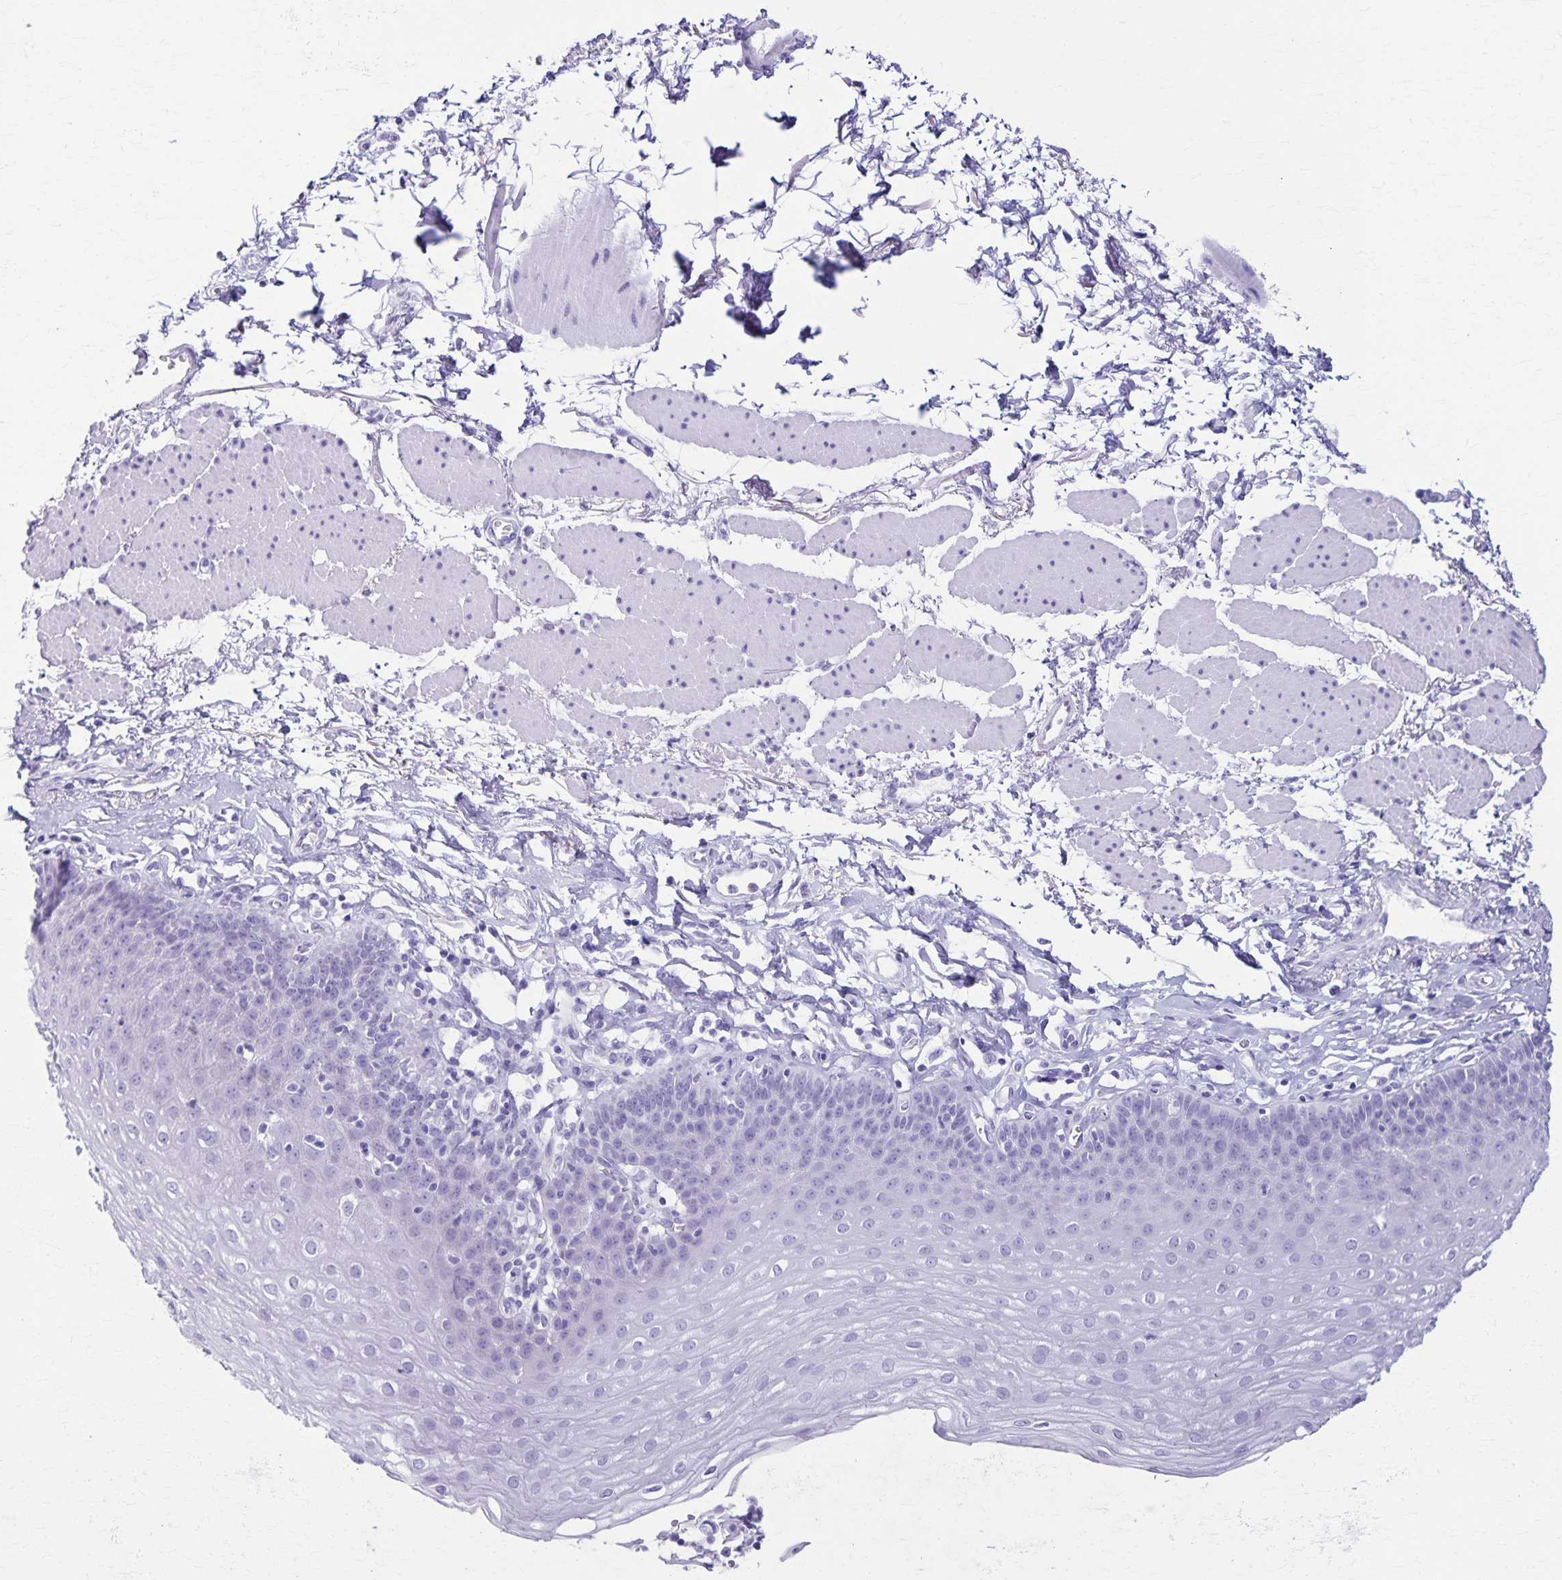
{"staining": {"intensity": "negative", "quantity": "none", "location": "none"}, "tissue": "esophagus", "cell_type": "Squamous epithelial cells", "image_type": "normal", "snomed": [{"axis": "morphology", "description": "Normal tissue, NOS"}, {"axis": "topography", "description": "Esophagus"}], "caption": "A high-resolution photomicrograph shows immunohistochemistry (IHC) staining of normal esophagus, which shows no significant positivity in squamous epithelial cells. (DAB immunohistochemistry (IHC) visualized using brightfield microscopy, high magnification).", "gene": "DEFA5", "patient": {"sex": "female", "age": 81}}